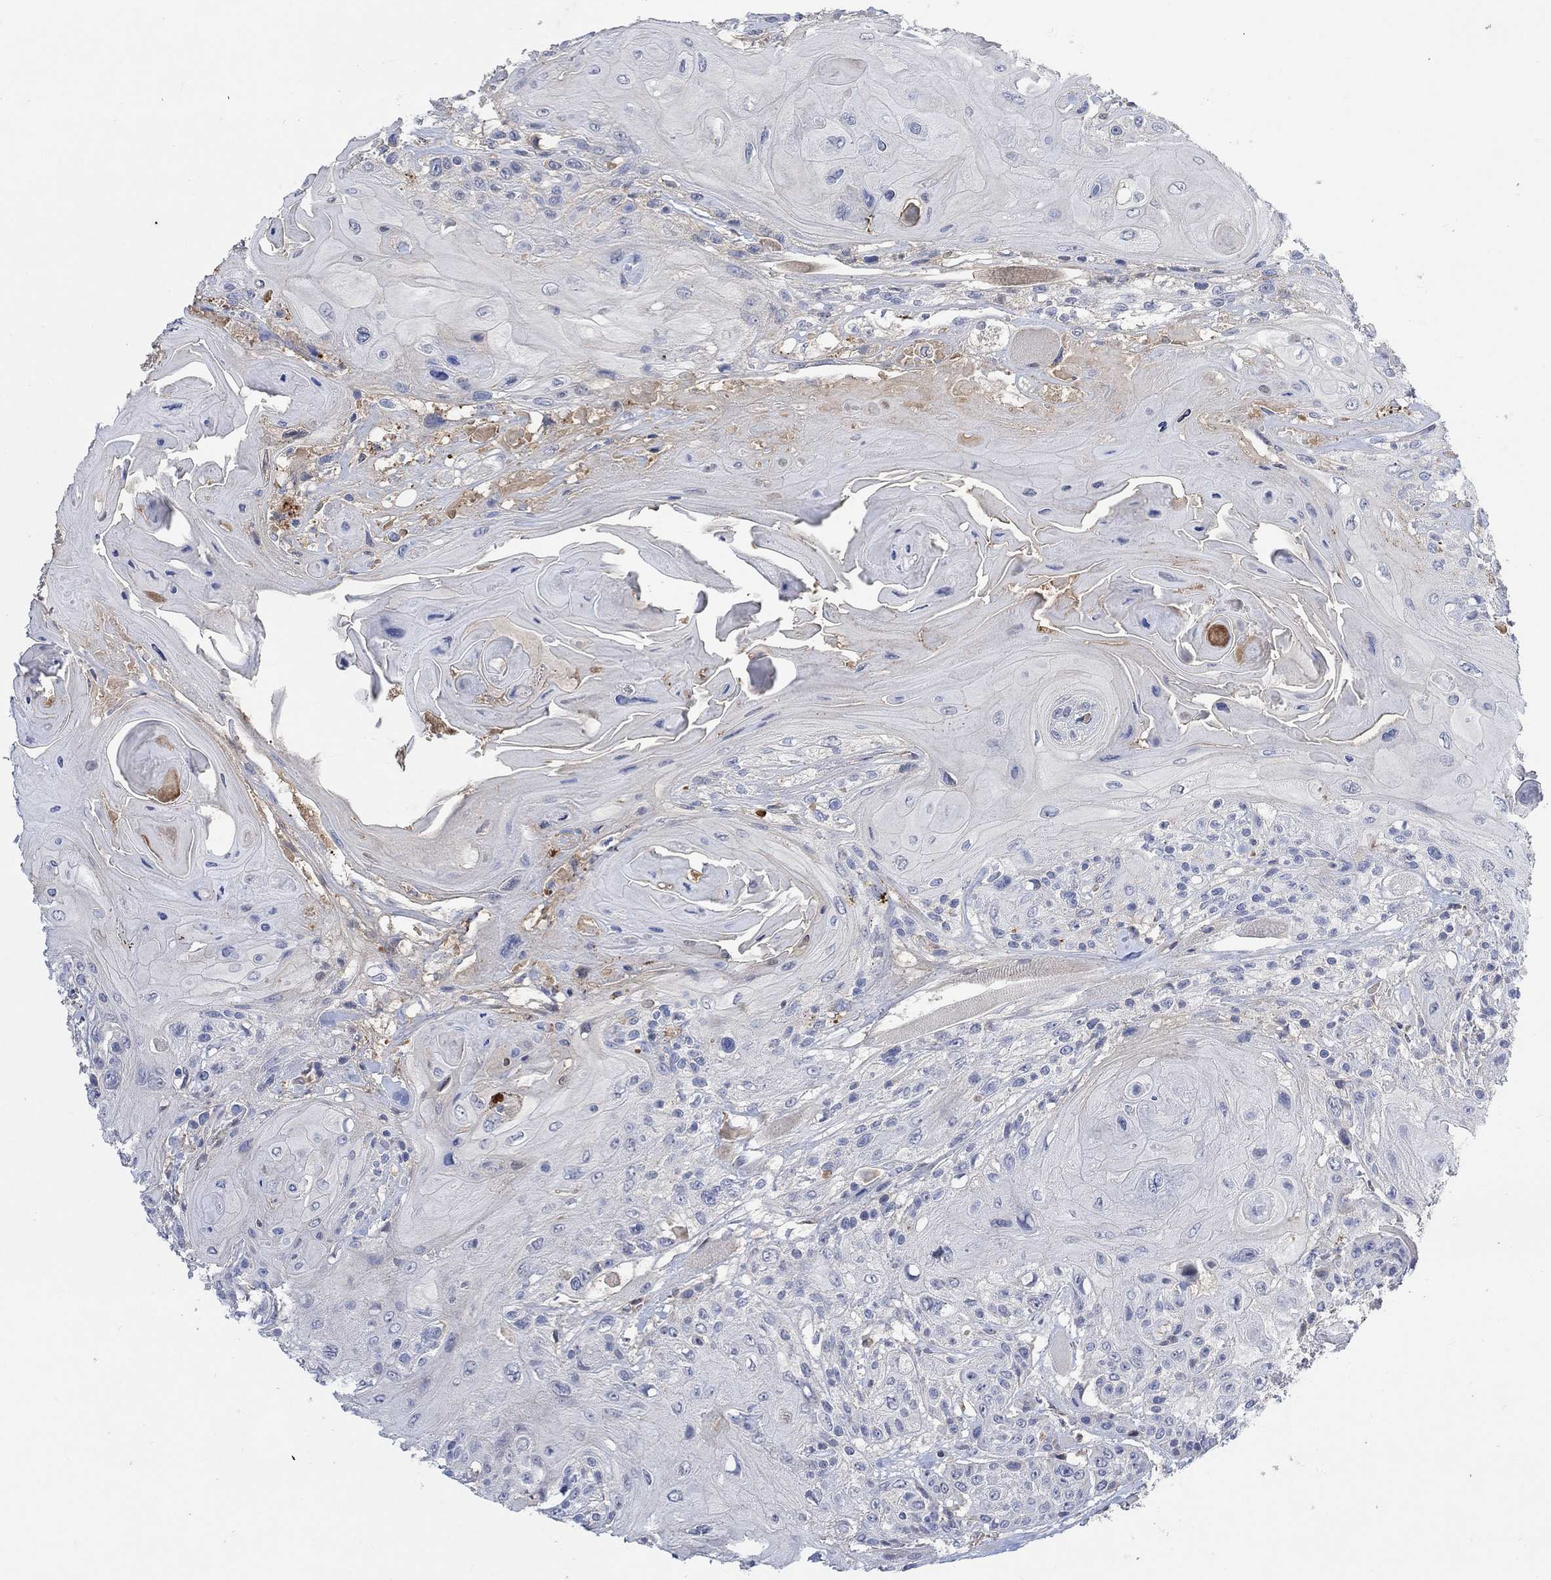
{"staining": {"intensity": "negative", "quantity": "none", "location": "none"}, "tissue": "head and neck cancer", "cell_type": "Tumor cells", "image_type": "cancer", "snomed": [{"axis": "morphology", "description": "Squamous cell carcinoma, NOS"}, {"axis": "topography", "description": "Head-Neck"}], "caption": "High power microscopy micrograph of an immunohistochemistry photomicrograph of head and neck cancer (squamous cell carcinoma), revealing no significant positivity in tumor cells. (DAB (3,3'-diaminobenzidine) immunohistochemistry (IHC), high magnification).", "gene": "MSTN", "patient": {"sex": "female", "age": 59}}